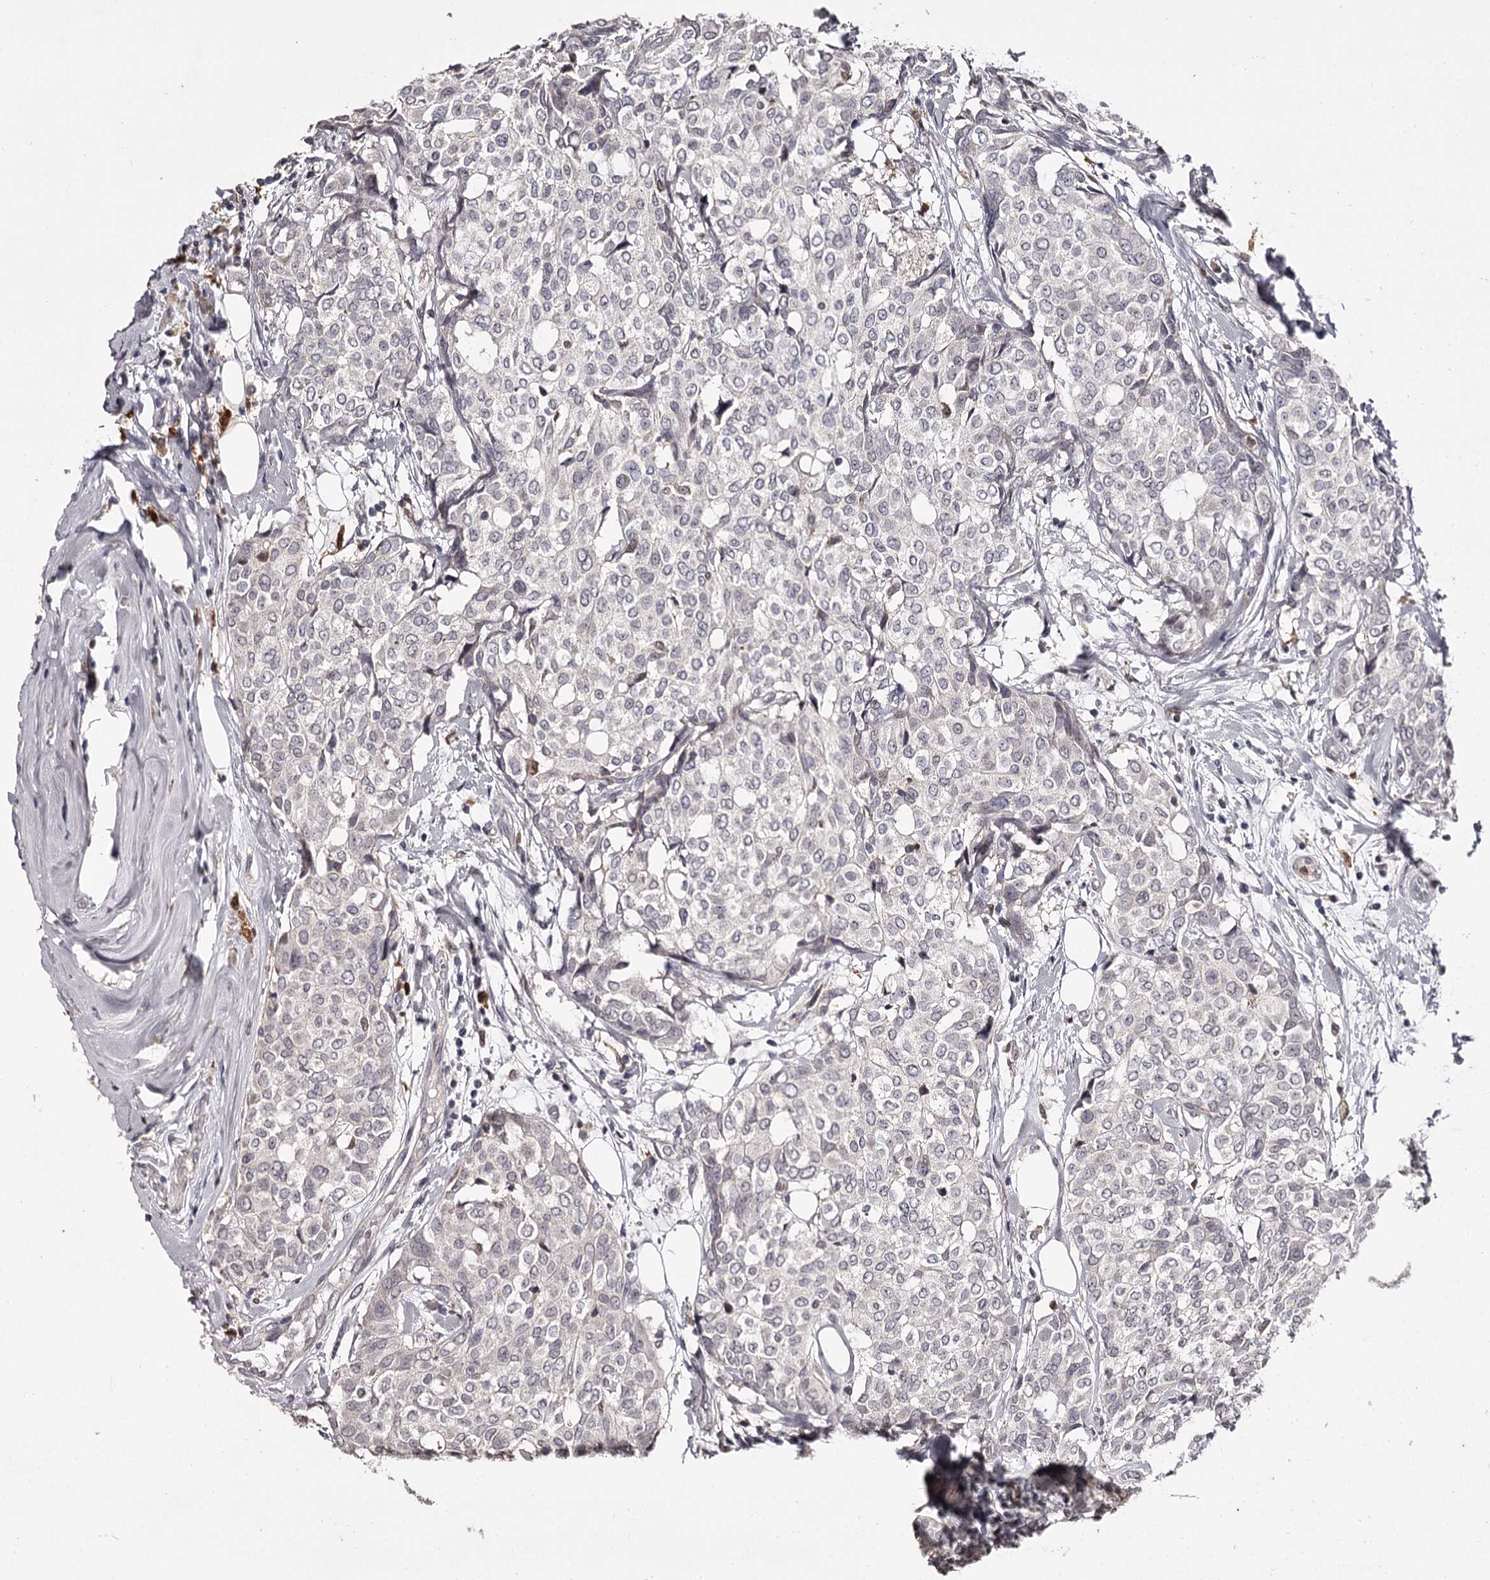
{"staining": {"intensity": "negative", "quantity": "none", "location": "none"}, "tissue": "breast cancer", "cell_type": "Tumor cells", "image_type": "cancer", "snomed": [{"axis": "morphology", "description": "Lobular carcinoma"}, {"axis": "topography", "description": "Breast"}], "caption": "This is an IHC histopathology image of human lobular carcinoma (breast). There is no expression in tumor cells.", "gene": "SLC32A1", "patient": {"sex": "female", "age": 51}}